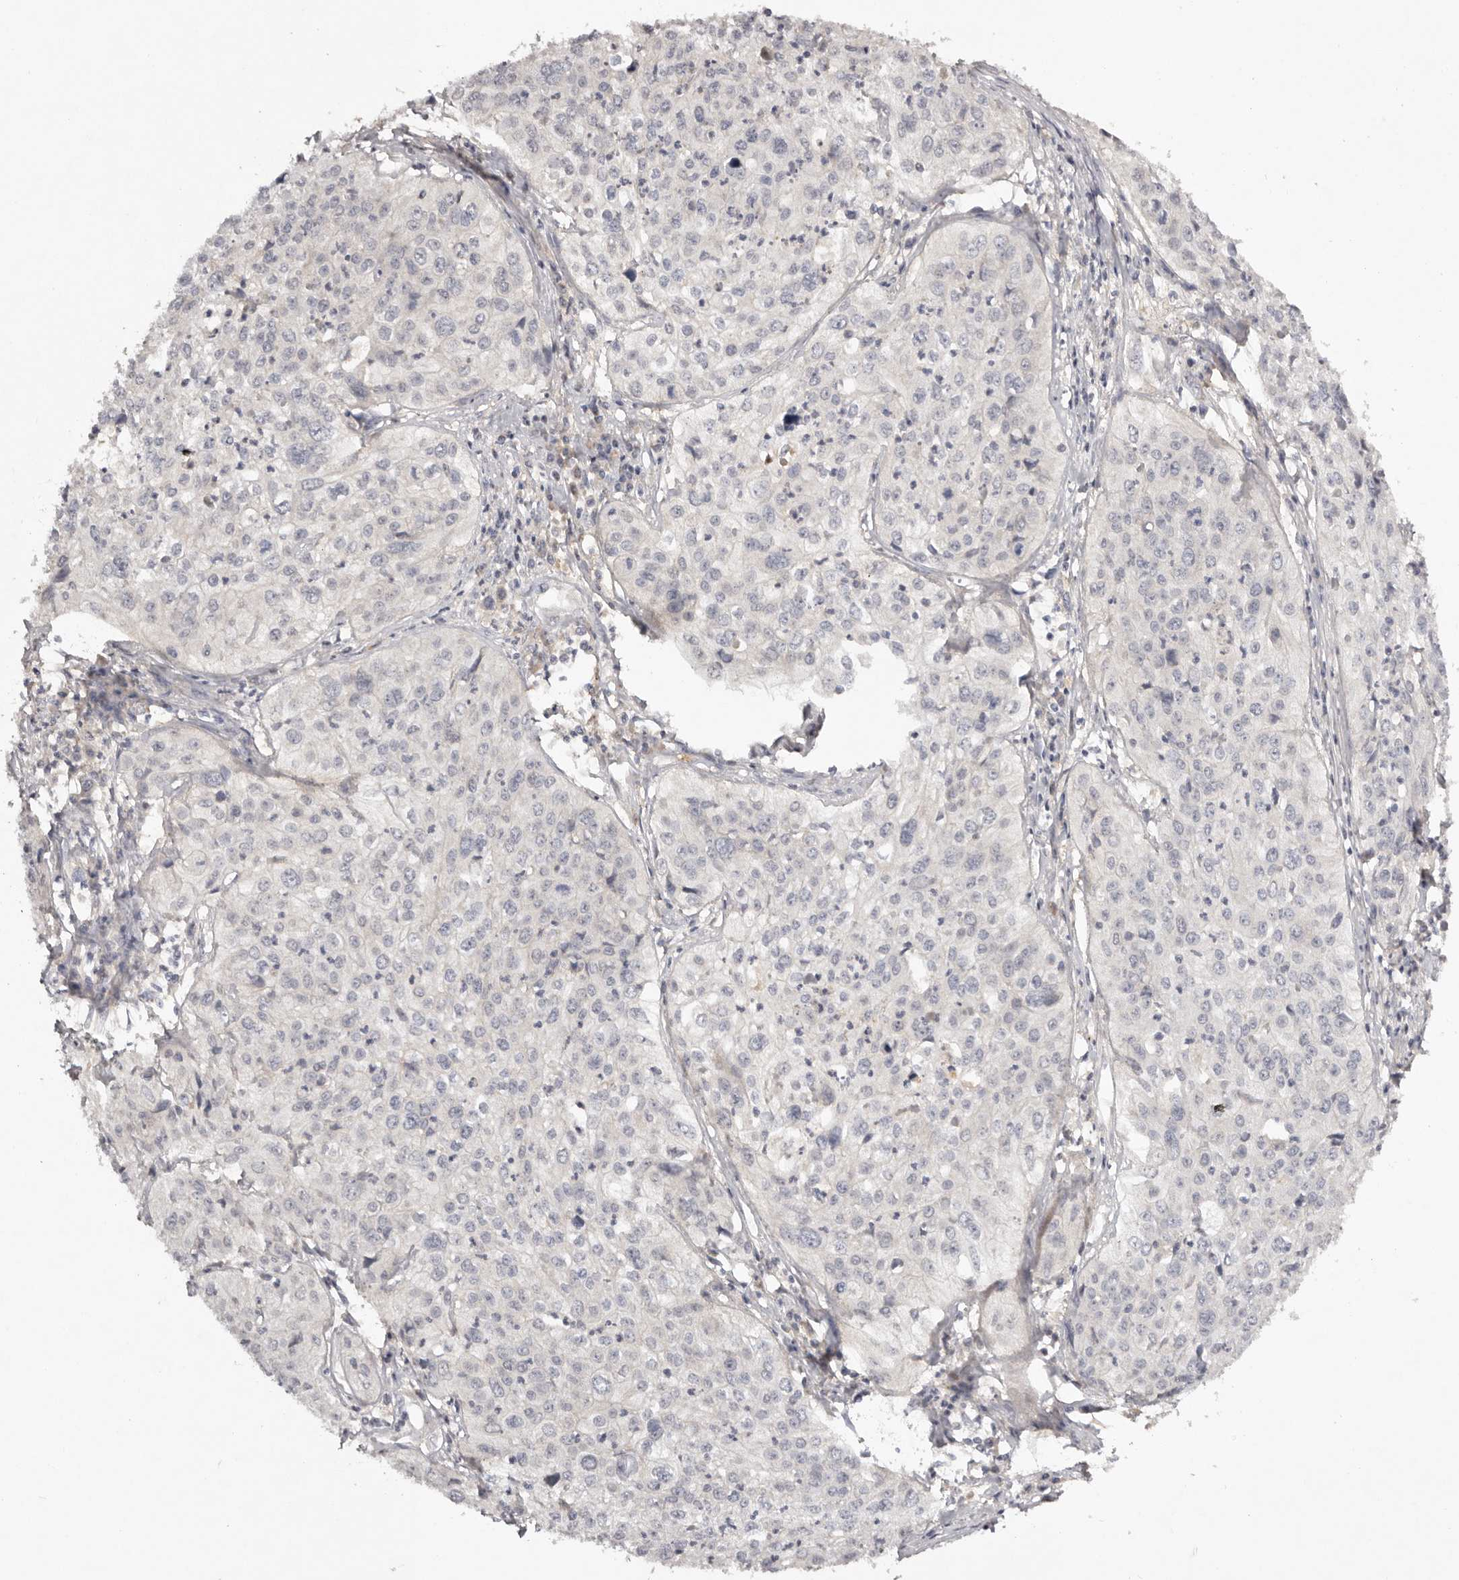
{"staining": {"intensity": "negative", "quantity": "none", "location": "none"}, "tissue": "cervical cancer", "cell_type": "Tumor cells", "image_type": "cancer", "snomed": [{"axis": "morphology", "description": "Squamous cell carcinoma, NOS"}, {"axis": "topography", "description": "Cervix"}], "caption": "Immunohistochemistry image of neoplastic tissue: human cervical cancer stained with DAB displays no significant protein positivity in tumor cells. Nuclei are stained in blue.", "gene": "SCUBE2", "patient": {"sex": "female", "age": 31}}